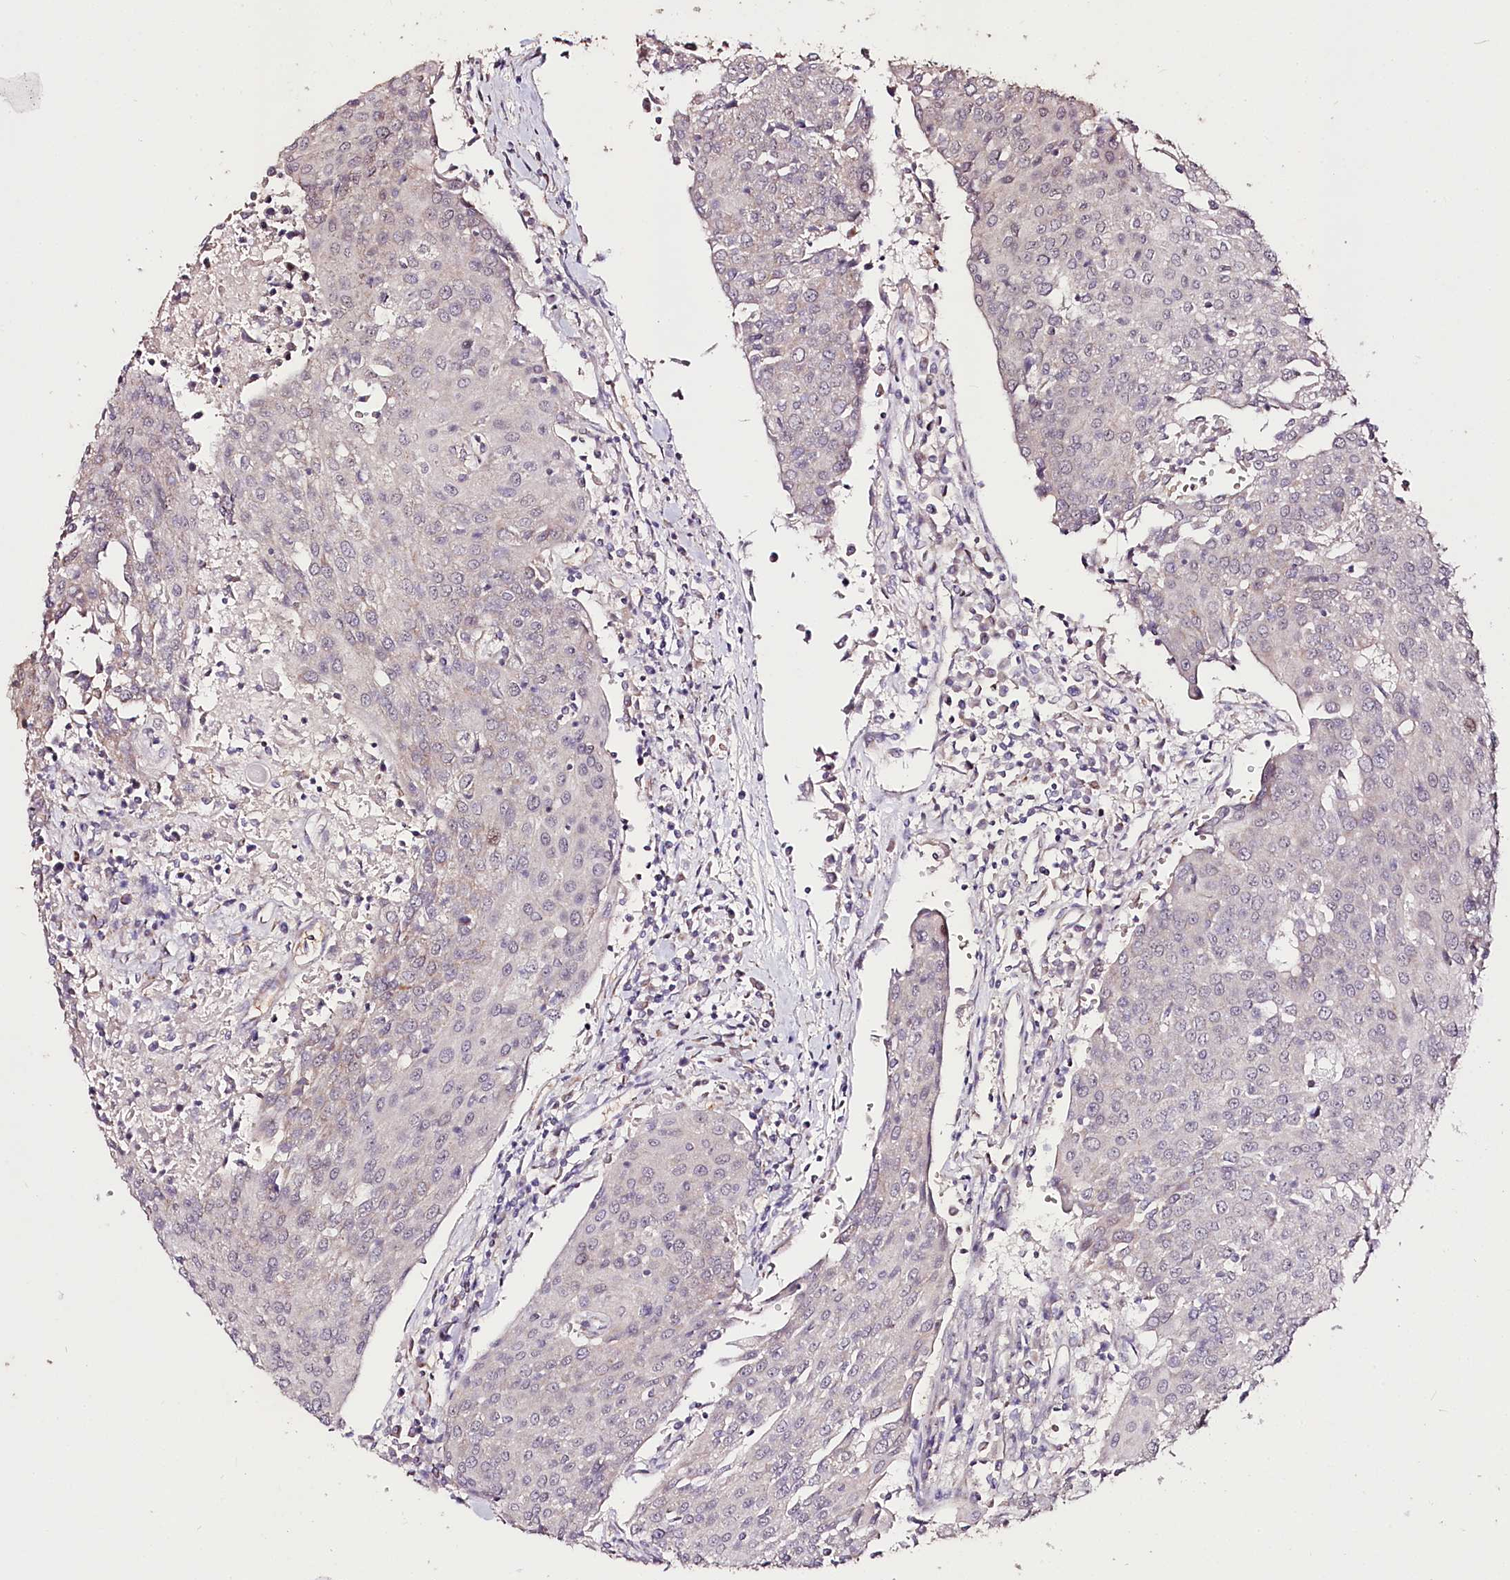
{"staining": {"intensity": "negative", "quantity": "none", "location": "none"}, "tissue": "urothelial cancer", "cell_type": "Tumor cells", "image_type": "cancer", "snomed": [{"axis": "morphology", "description": "Urothelial carcinoma, High grade"}, {"axis": "topography", "description": "Urinary bladder"}], "caption": "This is a micrograph of immunohistochemistry staining of high-grade urothelial carcinoma, which shows no expression in tumor cells.", "gene": "CARD19", "patient": {"sex": "female", "age": 85}}